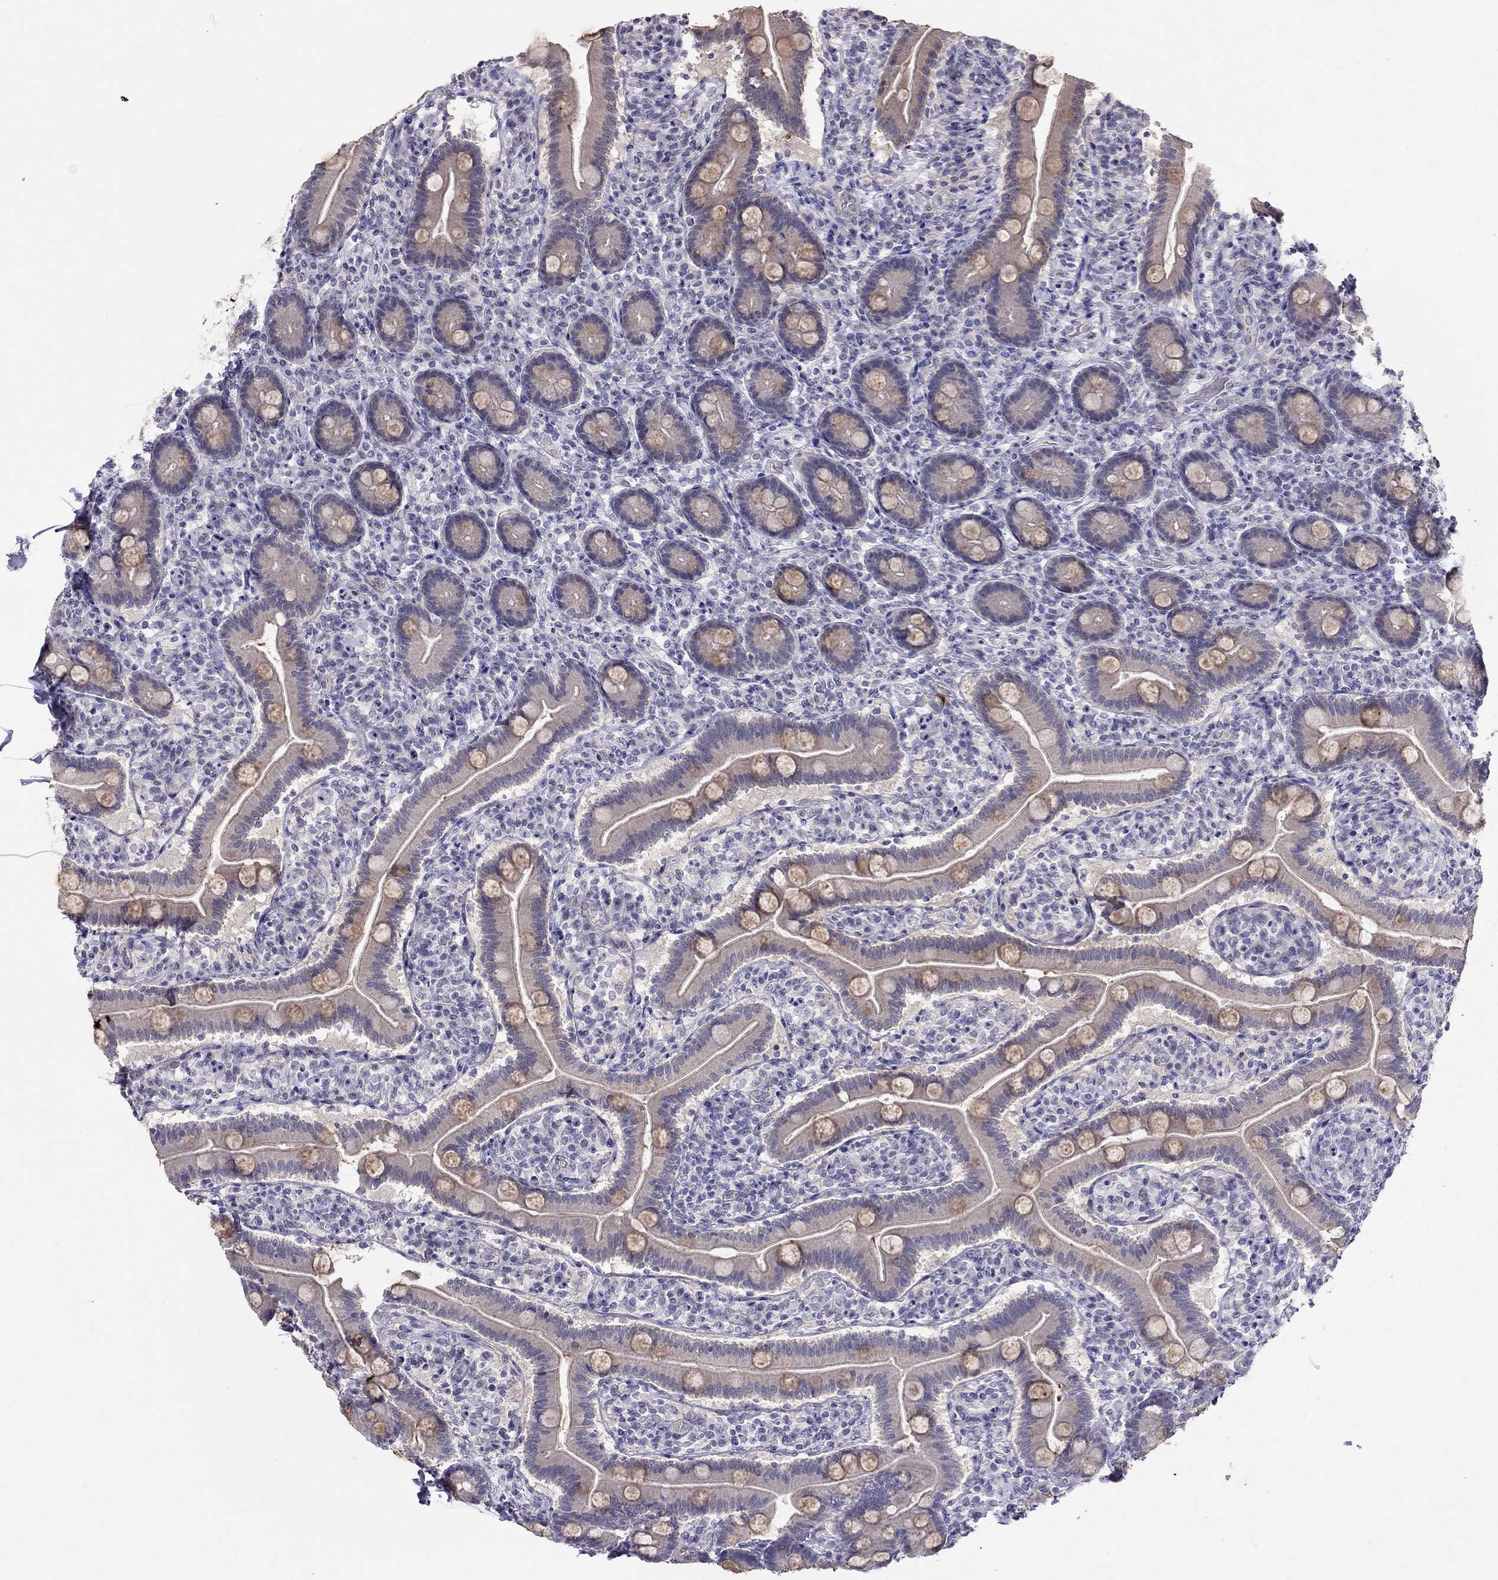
{"staining": {"intensity": "negative", "quantity": "none", "location": "none"}, "tissue": "small intestine", "cell_type": "Glandular cells", "image_type": "normal", "snomed": [{"axis": "morphology", "description": "Normal tissue, NOS"}, {"axis": "topography", "description": "Small intestine"}], "caption": "Glandular cells are negative for brown protein staining in unremarkable small intestine. Brightfield microscopy of immunohistochemistry stained with DAB (3,3'-diaminobenzidine) (brown) and hematoxylin (blue), captured at high magnification.", "gene": "MYO3B", "patient": {"sex": "male", "age": 66}}